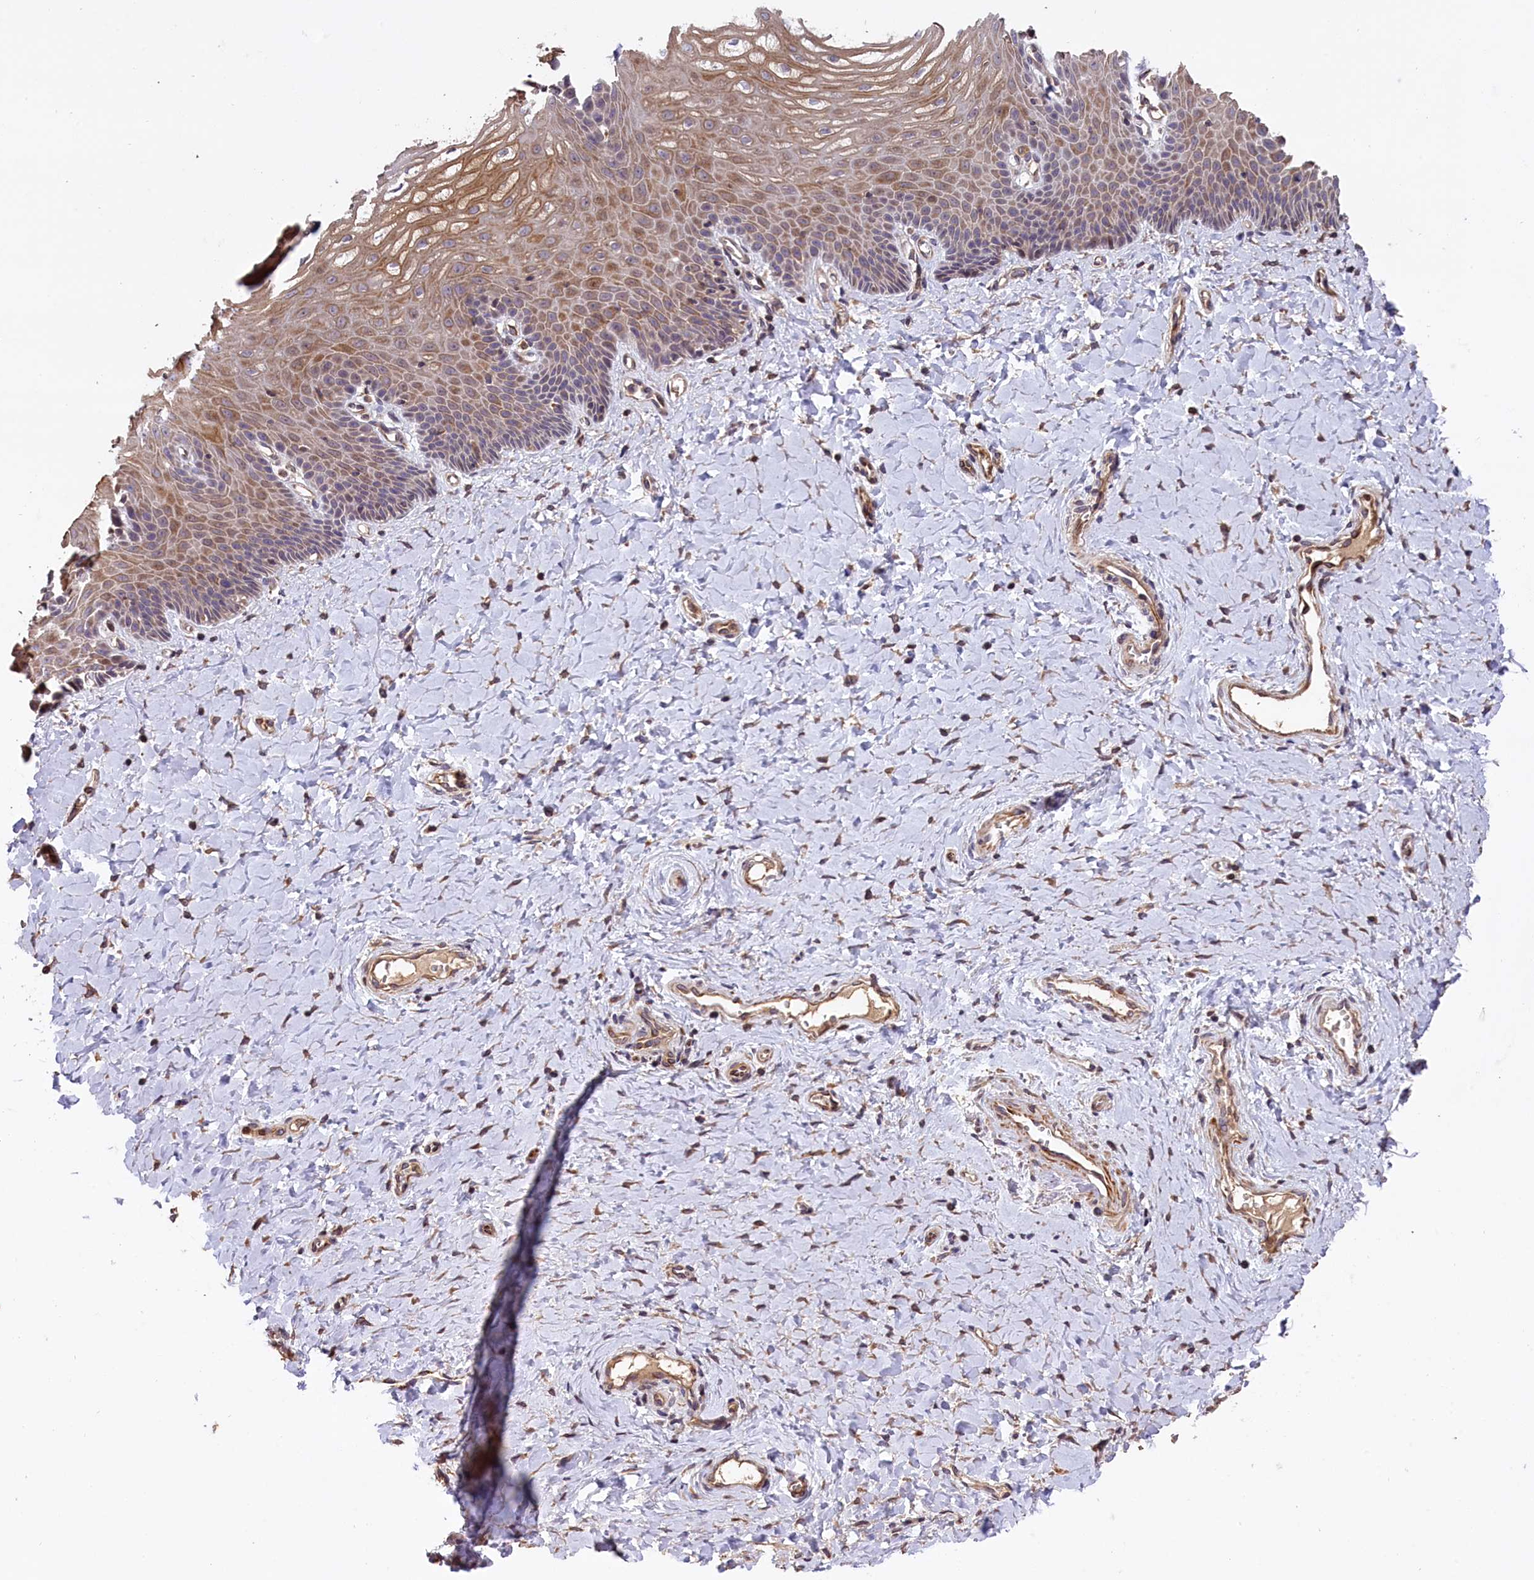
{"staining": {"intensity": "moderate", "quantity": ">75%", "location": "cytoplasmic/membranous"}, "tissue": "vagina", "cell_type": "Squamous epithelial cells", "image_type": "normal", "snomed": [{"axis": "morphology", "description": "Normal tissue, NOS"}, {"axis": "topography", "description": "Vagina"}], "caption": "High-magnification brightfield microscopy of normal vagina stained with DAB (brown) and counterstained with hematoxylin (blue). squamous epithelial cells exhibit moderate cytoplasmic/membranous staining is identified in approximately>75% of cells. (DAB IHC, brown staining for protein, blue staining for nuclei).", "gene": "DNAJB9", "patient": {"sex": "female", "age": 65}}